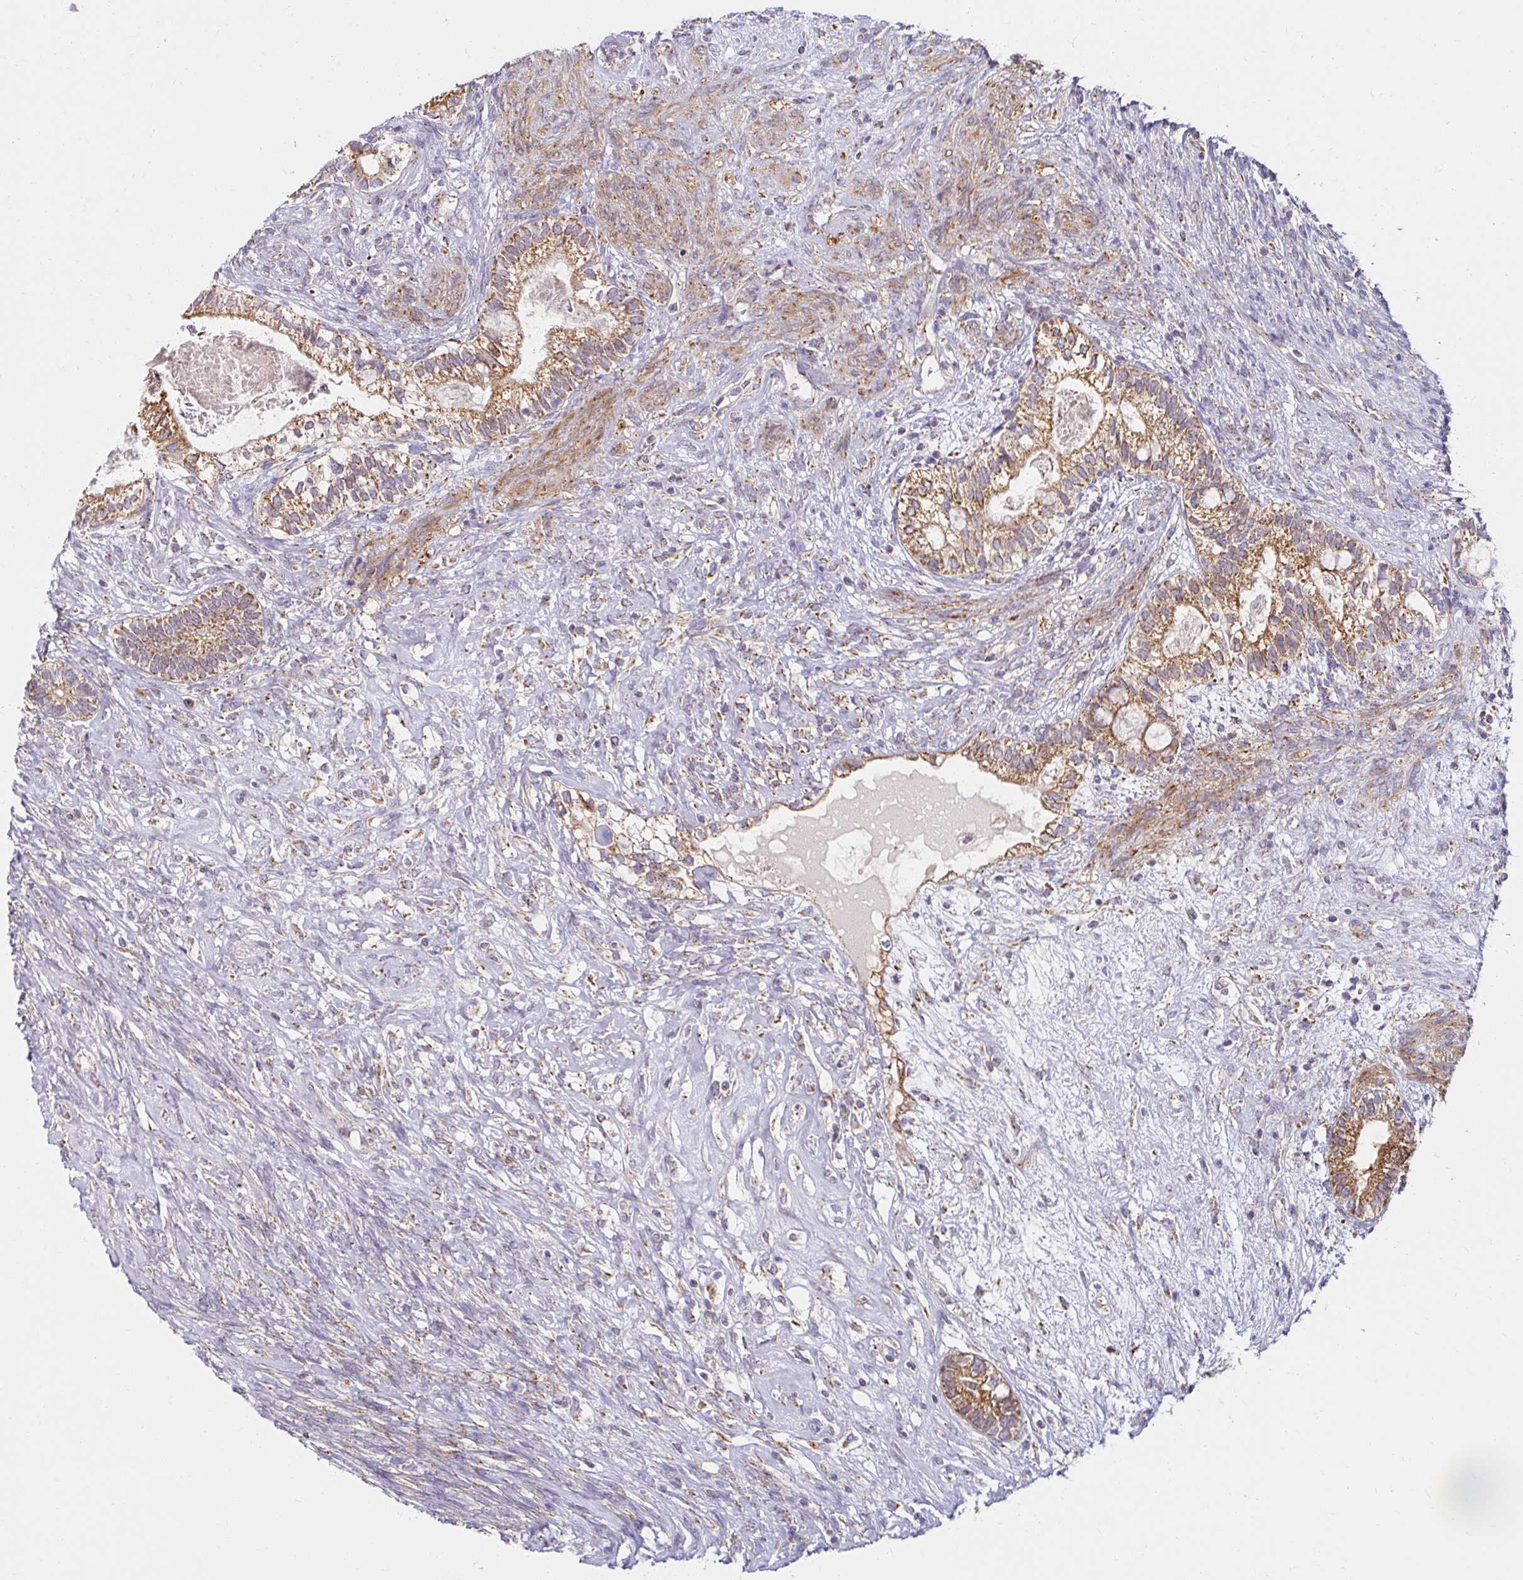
{"staining": {"intensity": "moderate", "quantity": ">75%", "location": "cytoplasmic/membranous"}, "tissue": "testis cancer", "cell_type": "Tumor cells", "image_type": "cancer", "snomed": [{"axis": "morphology", "description": "Seminoma, NOS"}, {"axis": "morphology", "description": "Carcinoma, Embryonal, NOS"}, {"axis": "topography", "description": "Testis"}], "caption": "Brown immunohistochemical staining in human testis cancer (seminoma) exhibits moderate cytoplasmic/membranous staining in about >75% of tumor cells. The staining is performed using DAB (3,3'-diaminobenzidine) brown chromogen to label protein expression. The nuclei are counter-stained blue using hematoxylin.", "gene": "SKP2", "patient": {"sex": "male", "age": 41}}